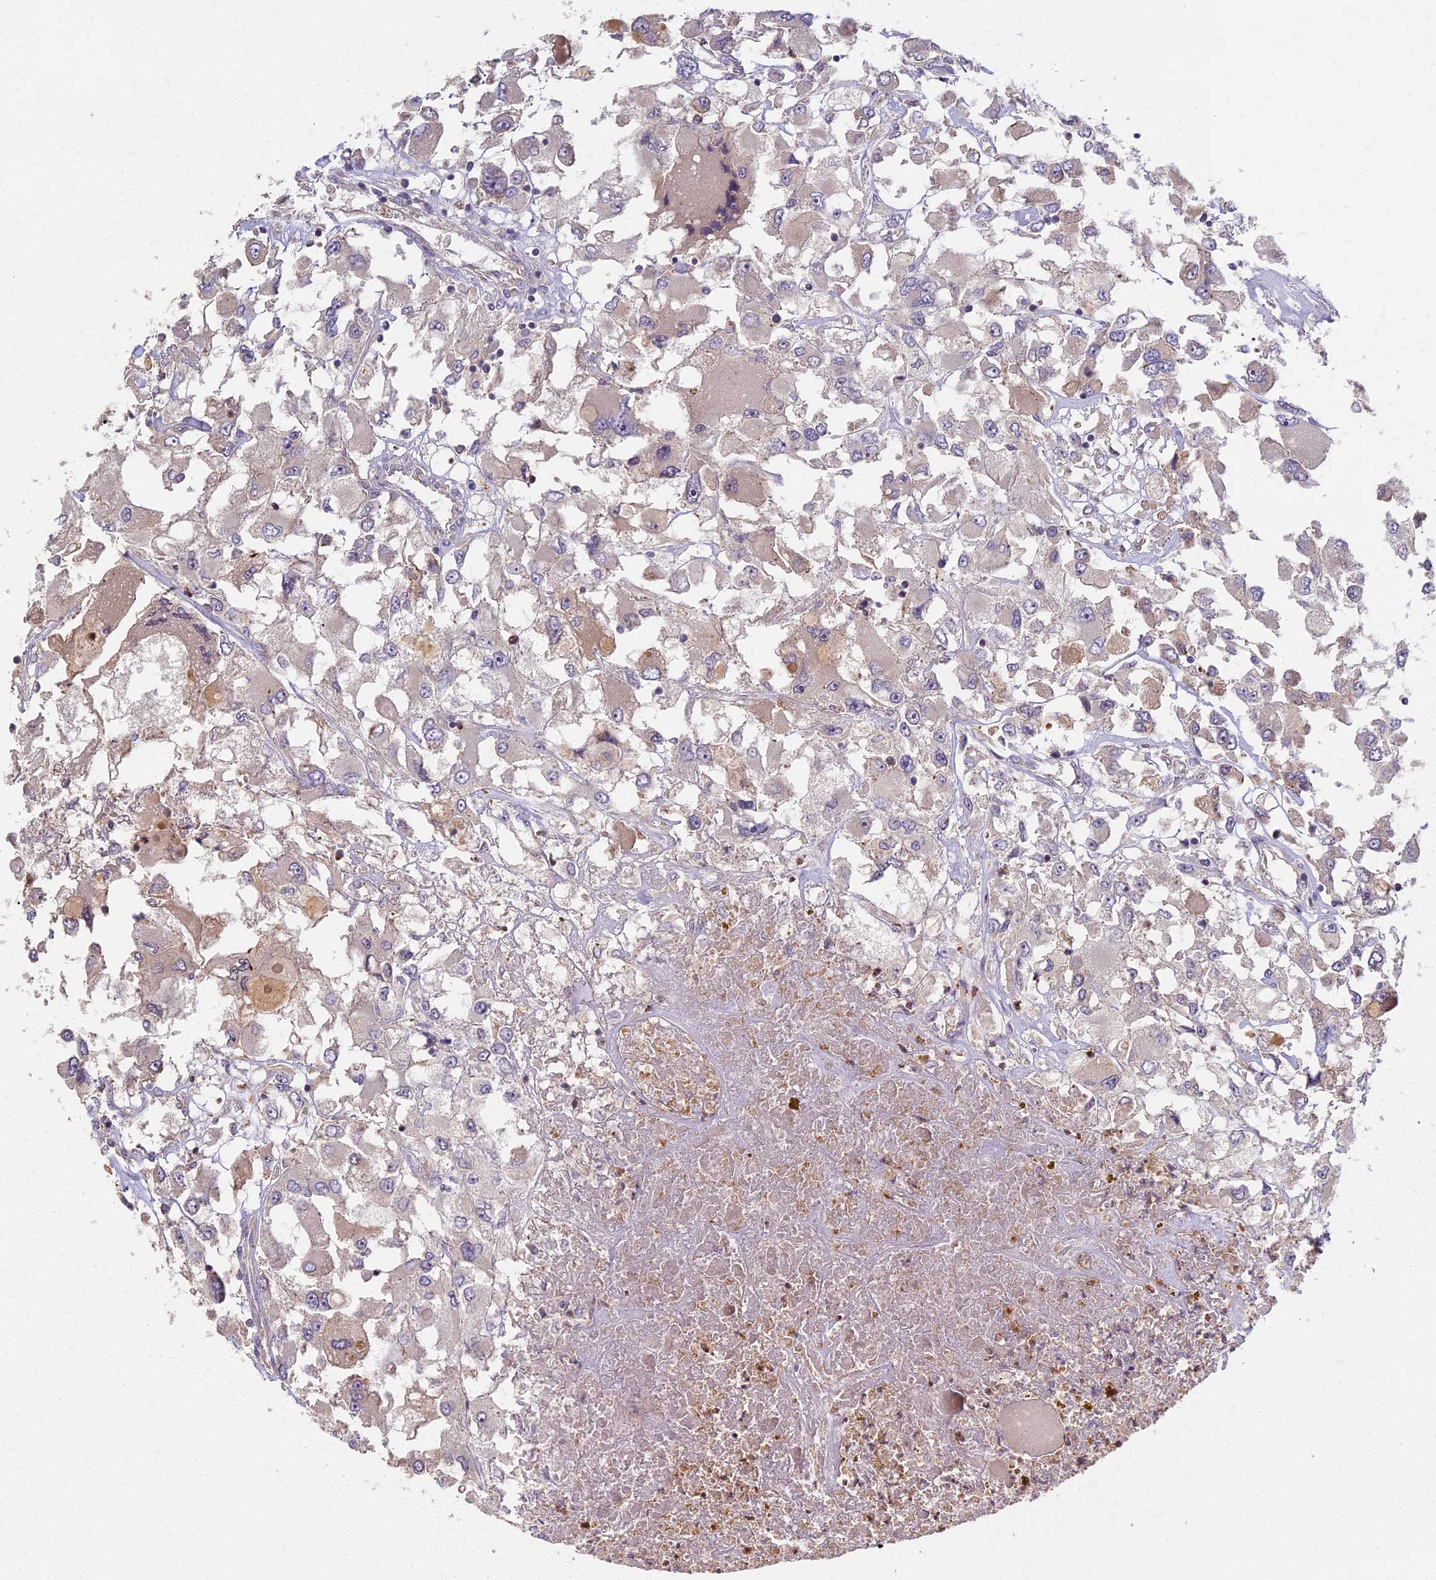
{"staining": {"intensity": "negative", "quantity": "none", "location": "none"}, "tissue": "renal cancer", "cell_type": "Tumor cells", "image_type": "cancer", "snomed": [{"axis": "morphology", "description": "Adenocarcinoma, NOS"}, {"axis": "topography", "description": "Kidney"}], "caption": "Adenocarcinoma (renal) was stained to show a protein in brown. There is no significant expression in tumor cells.", "gene": "AP4E1", "patient": {"sex": "female", "age": 52}}